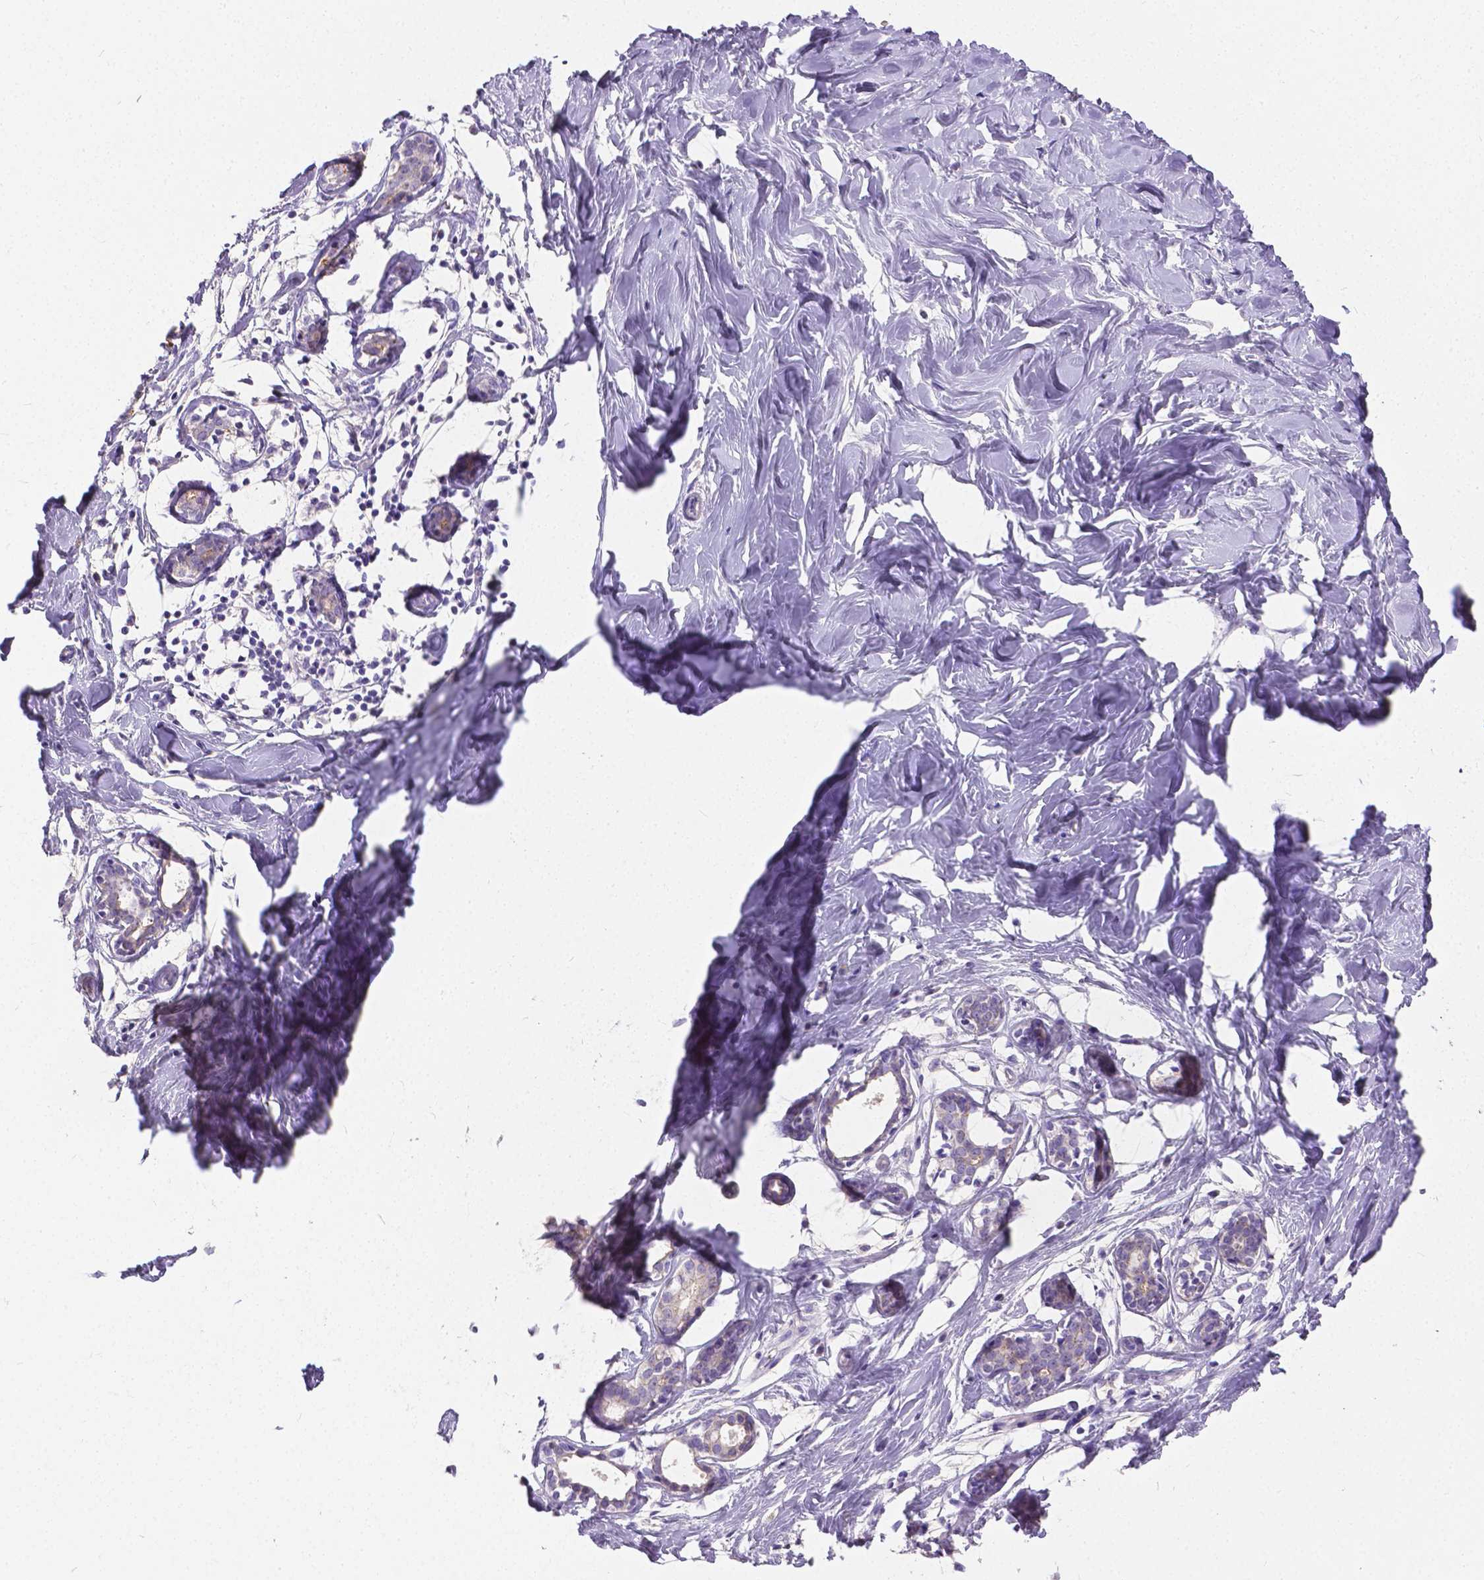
{"staining": {"intensity": "negative", "quantity": "none", "location": "none"}, "tissue": "breast", "cell_type": "Adipocytes", "image_type": "normal", "snomed": [{"axis": "morphology", "description": "Normal tissue, NOS"}, {"axis": "topography", "description": "Breast"}], "caption": "Immunohistochemistry of unremarkable human breast reveals no positivity in adipocytes.", "gene": "OCLN", "patient": {"sex": "female", "age": 27}}